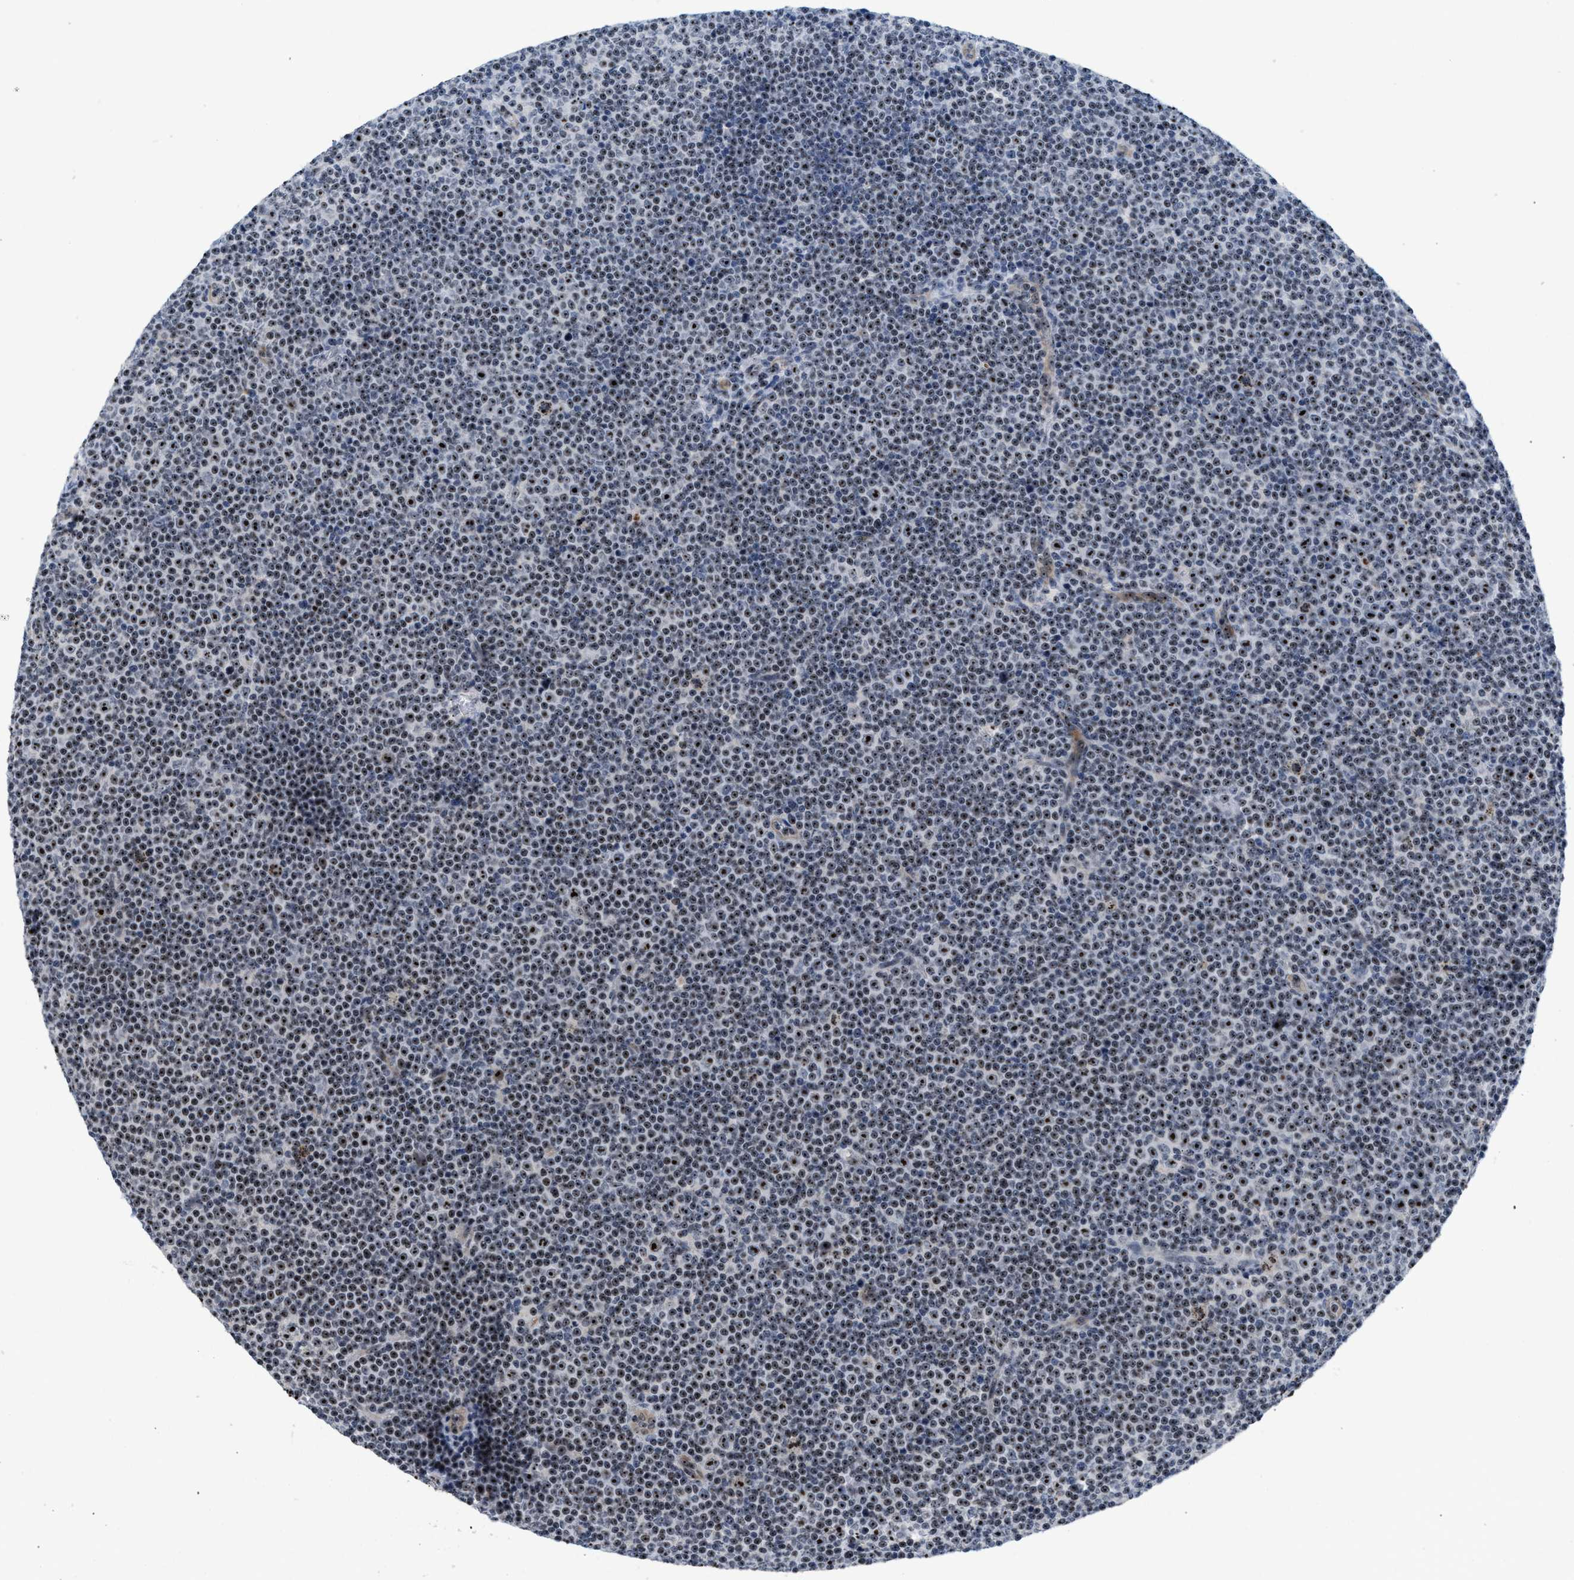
{"staining": {"intensity": "moderate", "quantity": ">75%", "location": "nuclear"}, "tissue": "lymphoma", "cell_type": "Tumor cells", "image_type": "cancer", "snomed": [{"axis": "morphology", "description": "Malignant lymphoma, non-Hodgkin's type, Low grade"}, {"axis": "topography", "description": "Lymph node"}], "caption": "Approximately >75% of tumor cells in human malignant lymphoma, non-Hodgkin's type (low-grade) demonstrate moderate nuclear protein staining as visualized by brown immunohistochemical staining.", "gene": "NOP58", "patient": {"sex": "female", "age": 67}}